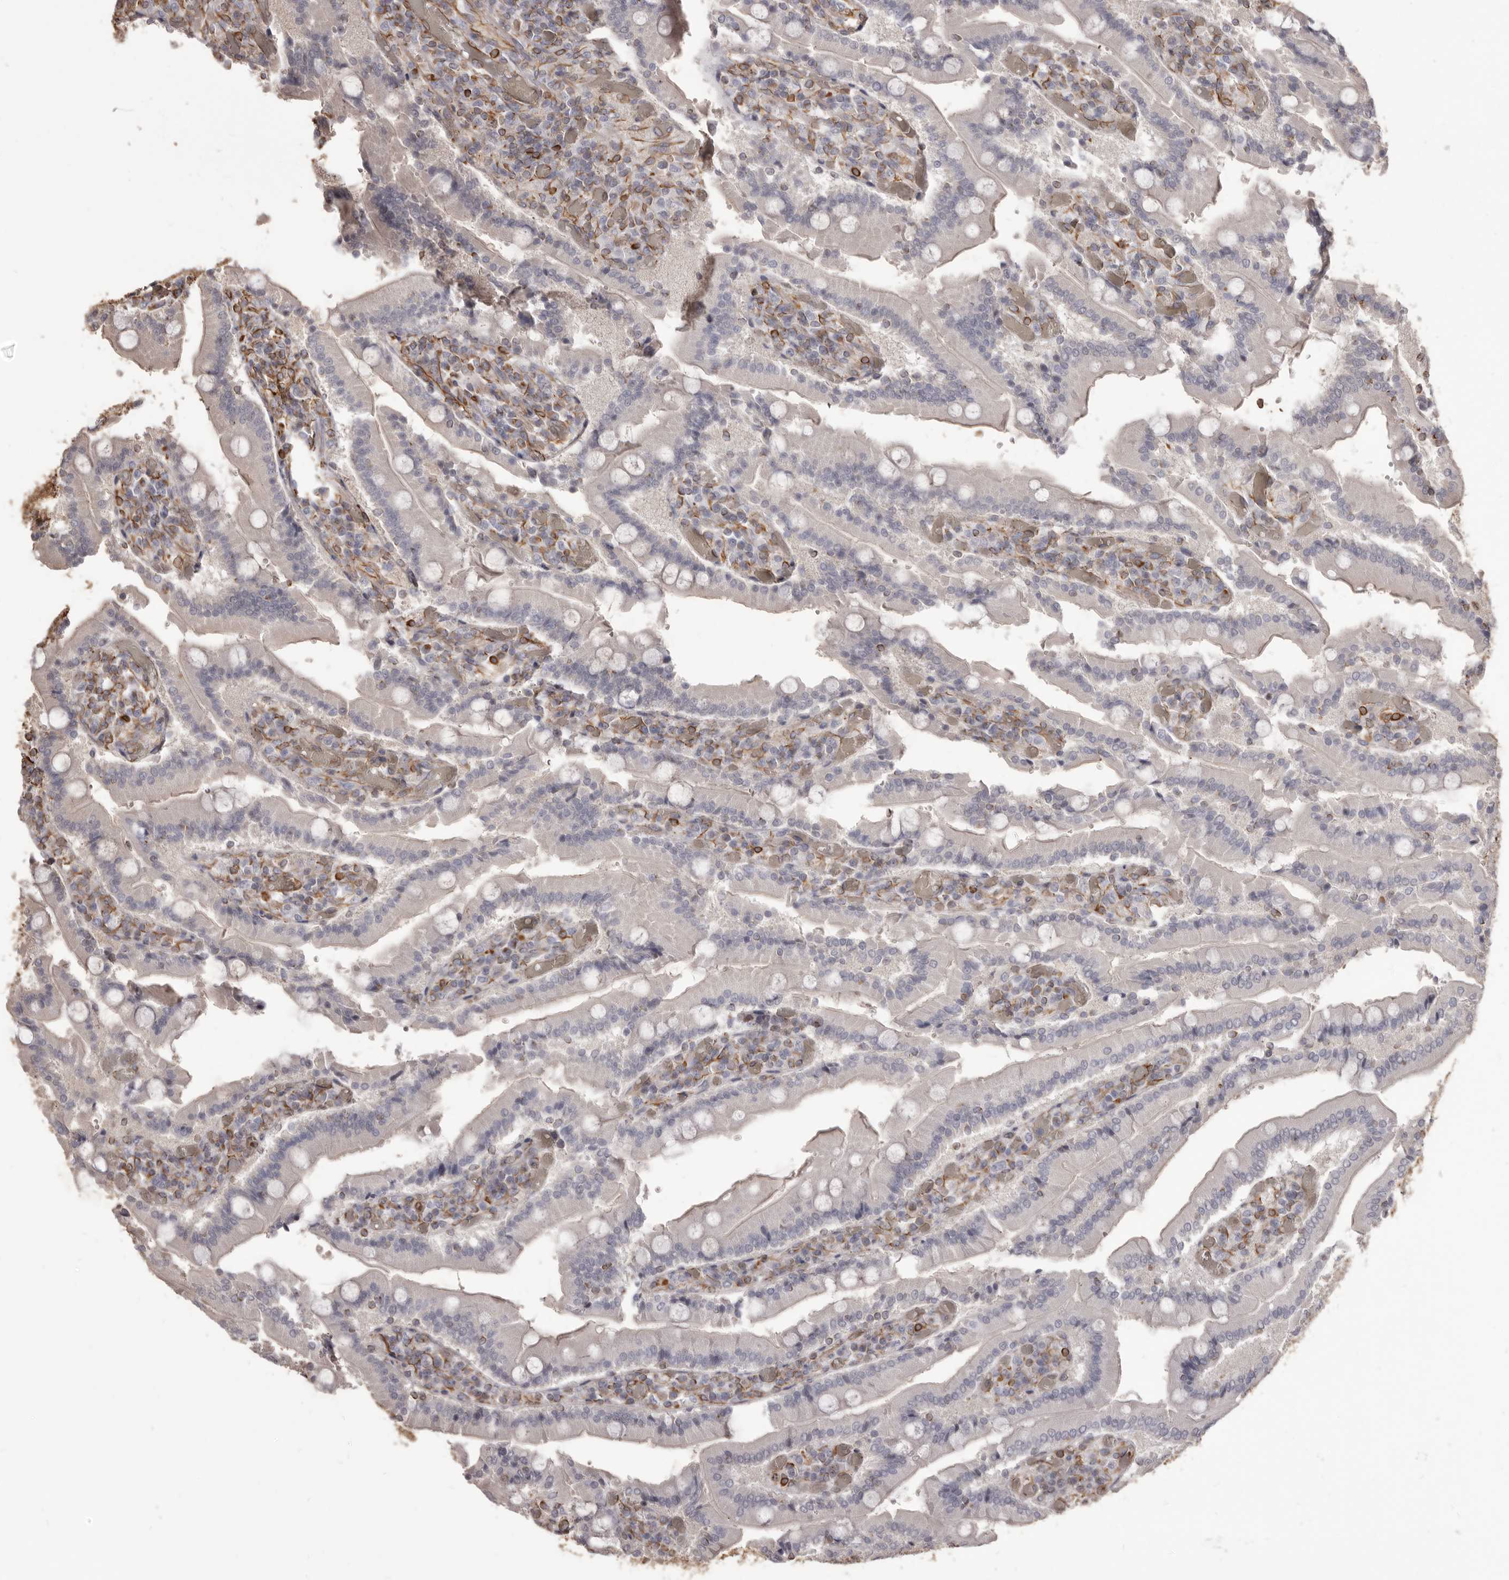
{"staining": {"intensity": "negative", "quantity": "none", "location": "none"}, "tissue": "duodenum", "cell_type": "Glandular cells", "image_type": "normal", "snomed": [{"axis": "morphology", "description": "Normal tissue, NOS"}, {"axis": "topography", "description": "Duodenum"}], "caption": "This is an immunohistochemistry image of normal human duodenum. There is no positivity in glandular cells.", "gene": "MTURN", "patient": {"sex": "female", "age": 62}}